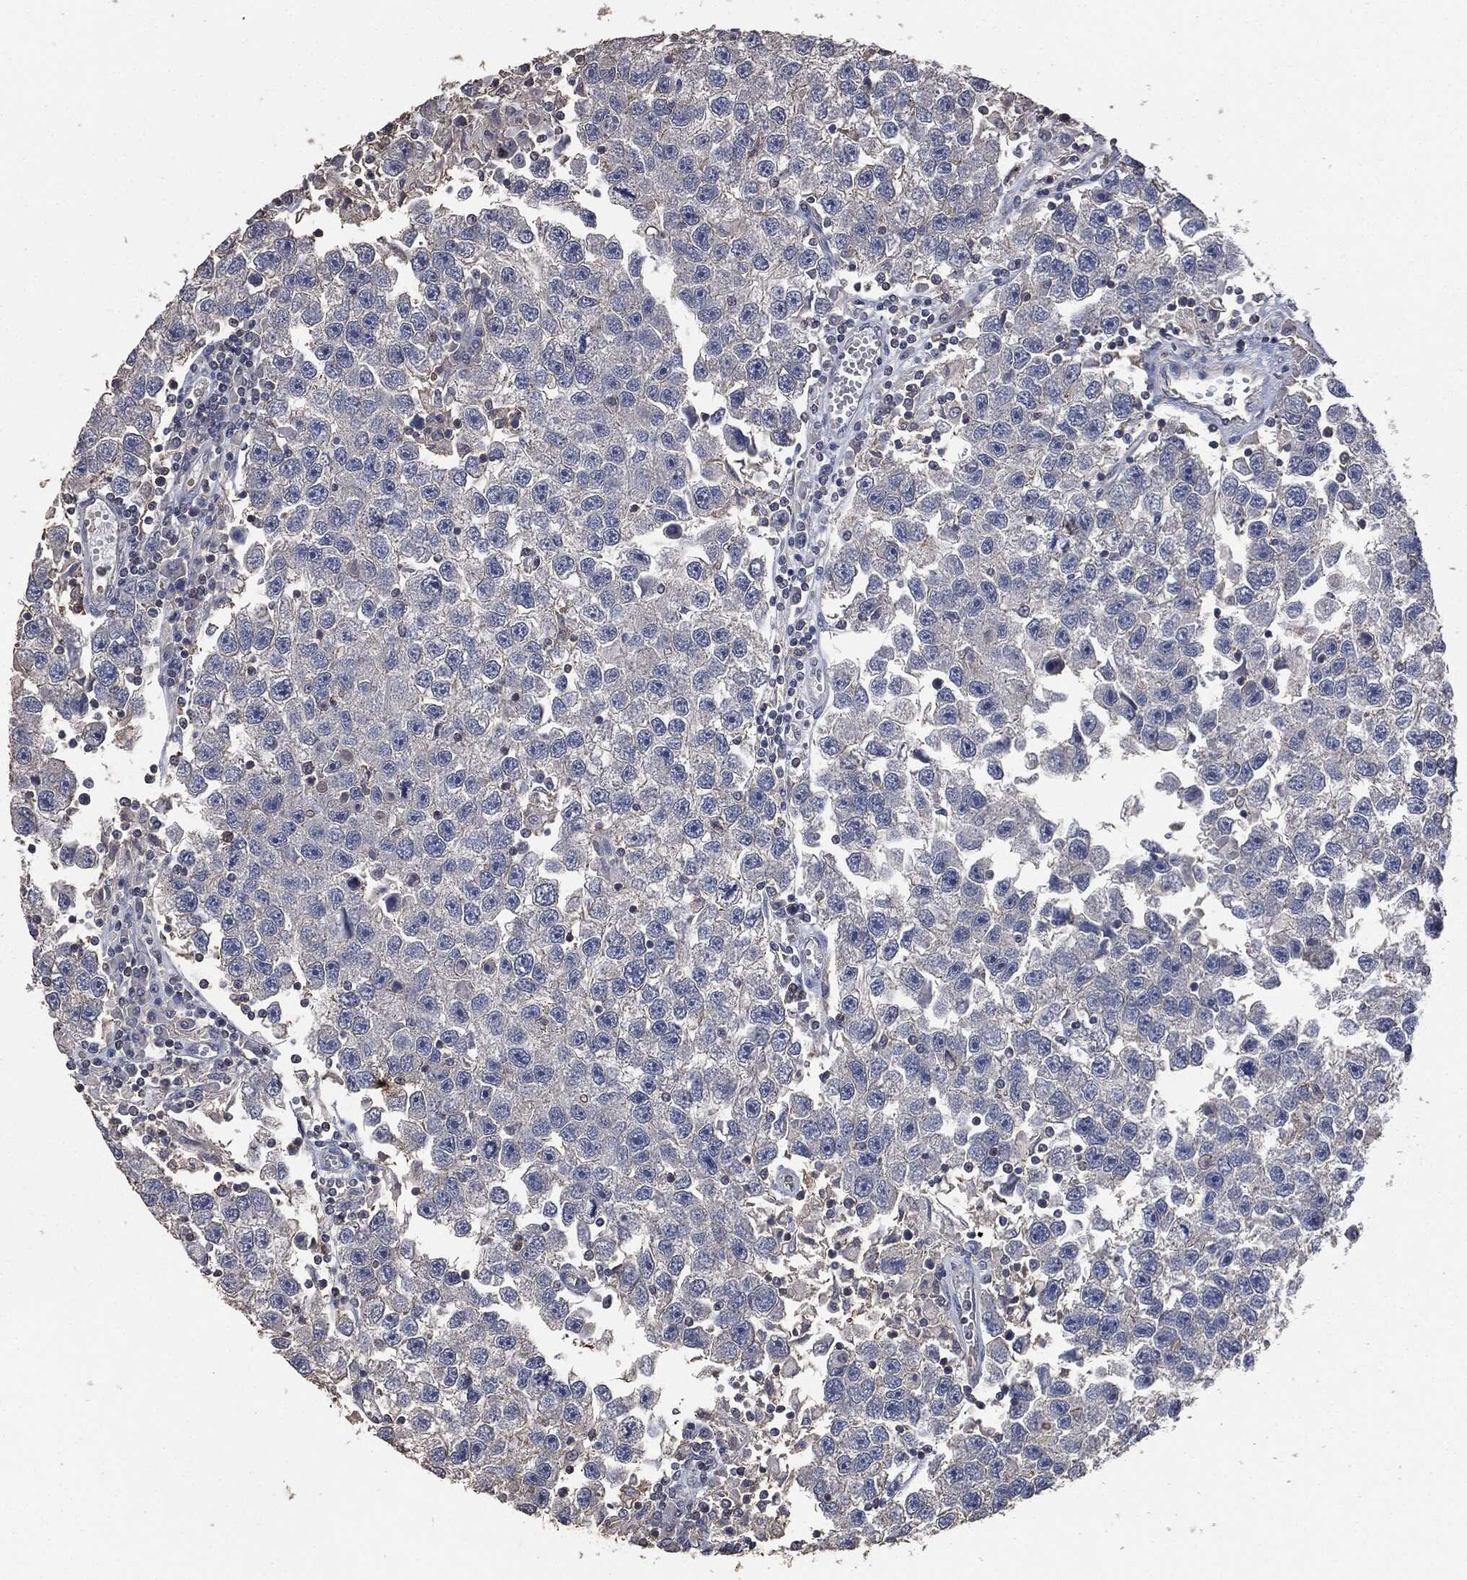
{"staining": {"intensity": "negative", "quantity": "none", "location": "none"}, "tissue": "testis cancer", "cell_type": "Tumor cells", "image_type": "cancer", "snomed": [{"axis": "morphology", "description": "Seminoma, NOS"}, {"axis": "topography", "description": "Testis"}], "caption": "High power microscopy micrograph of an IHC histopathology image of seminoma (testis), revealing no significant staining in tumor cells. (Brightfield microscopy of DAB immunohistochemistry (IHC) at high magnification).", "gene": "MSLN", "patient": {"sex": "male", "age": 26}}